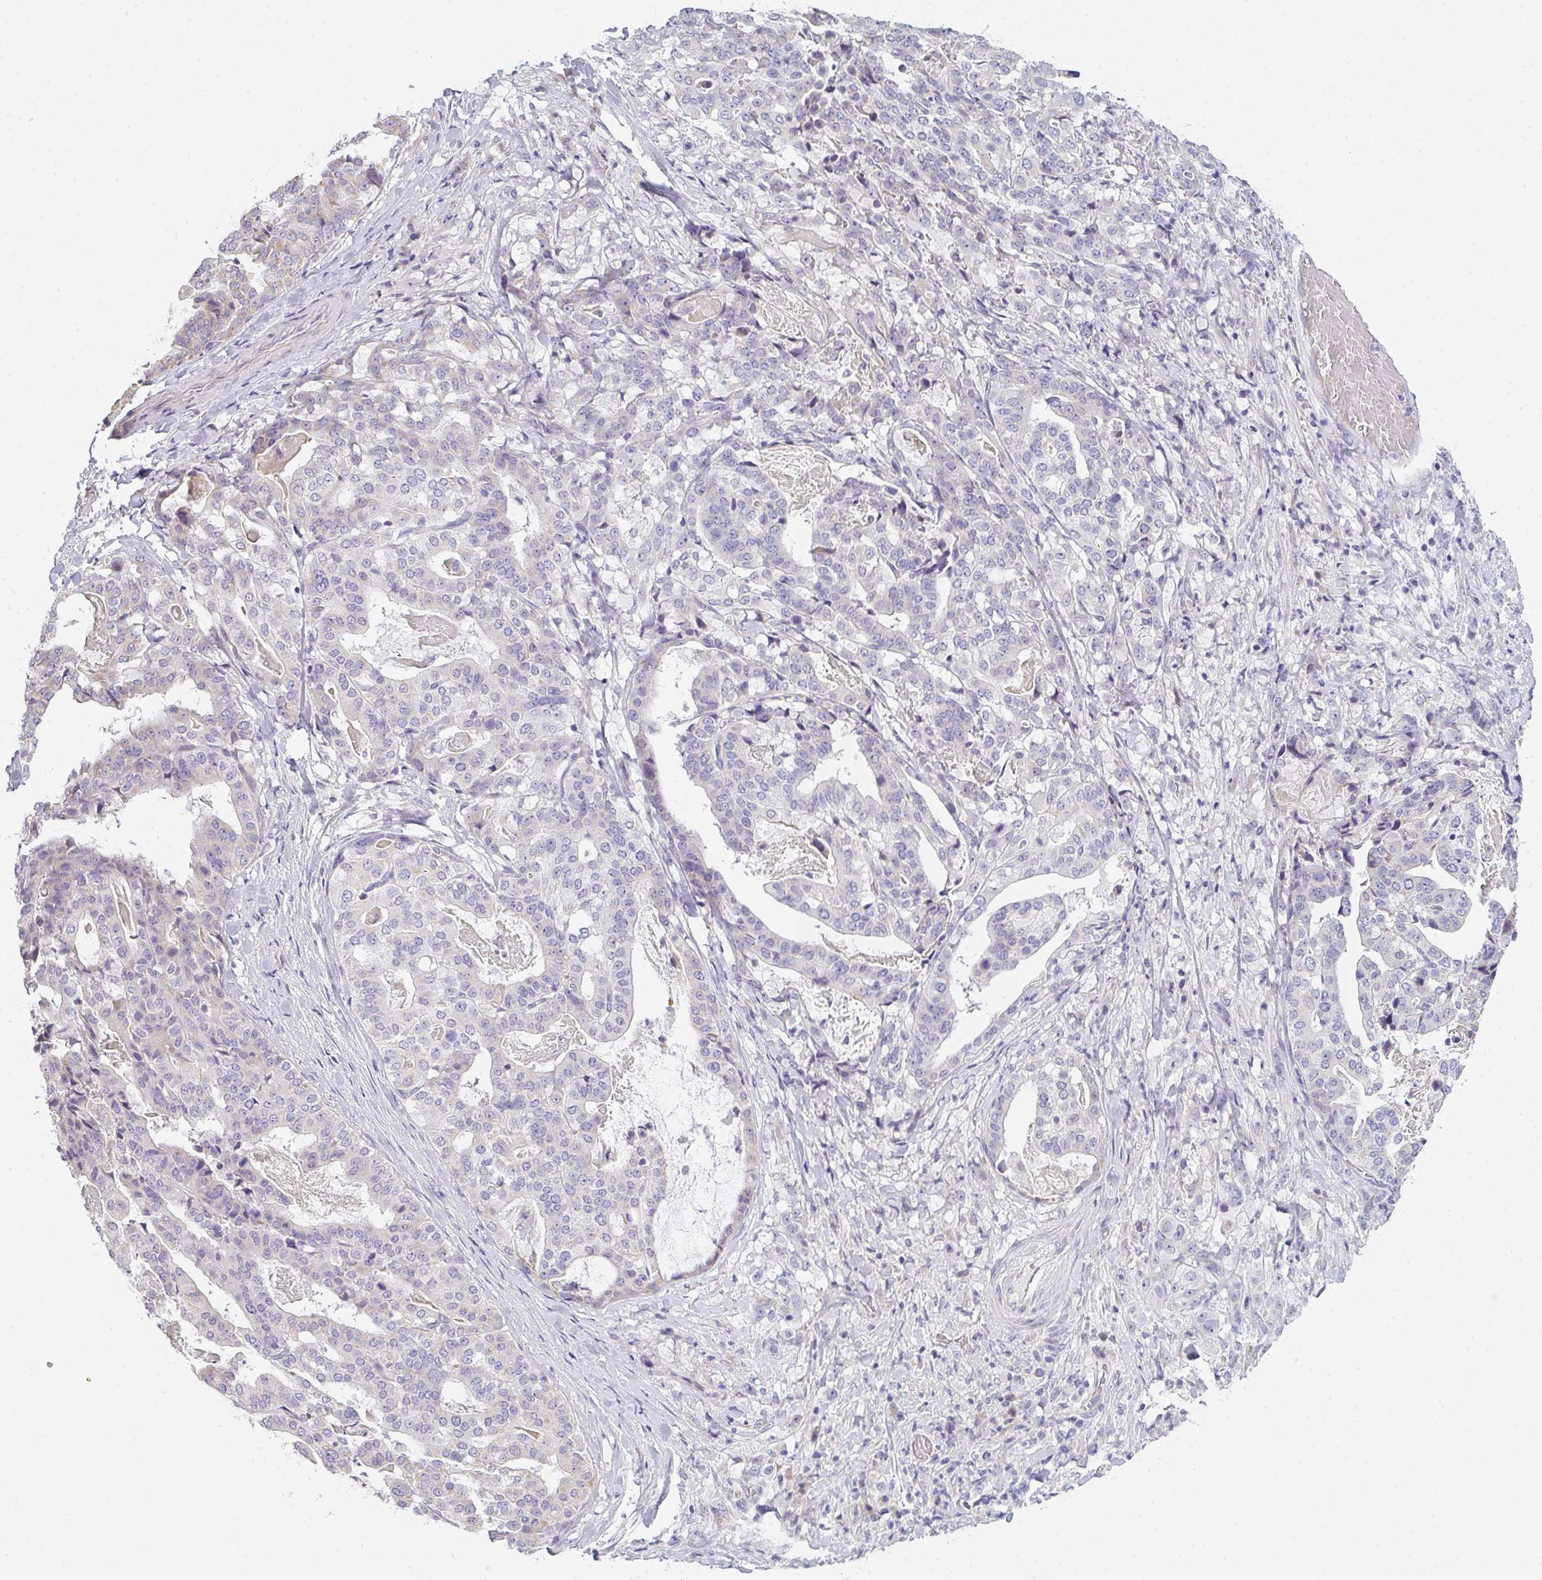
{"staining": {"intensity": "negative", "quantity": "none", "location": "none"}, "tissue": "stomach cancer", "cell_type": "Tumor cells", "image_type": "cancer", "snomed": [{"axis": "morphology", "description": "Adenocarcinoma, NOS"}, {"axis": "topography", "description": "Stomach"}], "caption": "Immunohistochemistry micrograph of neoplastic tissue: human stomach adenocarcinoma stained with DAB displays no significant protein expression in tumor cells.", "gene": "CACNA1S", "patient": {"sex": "male", "age": 48}}